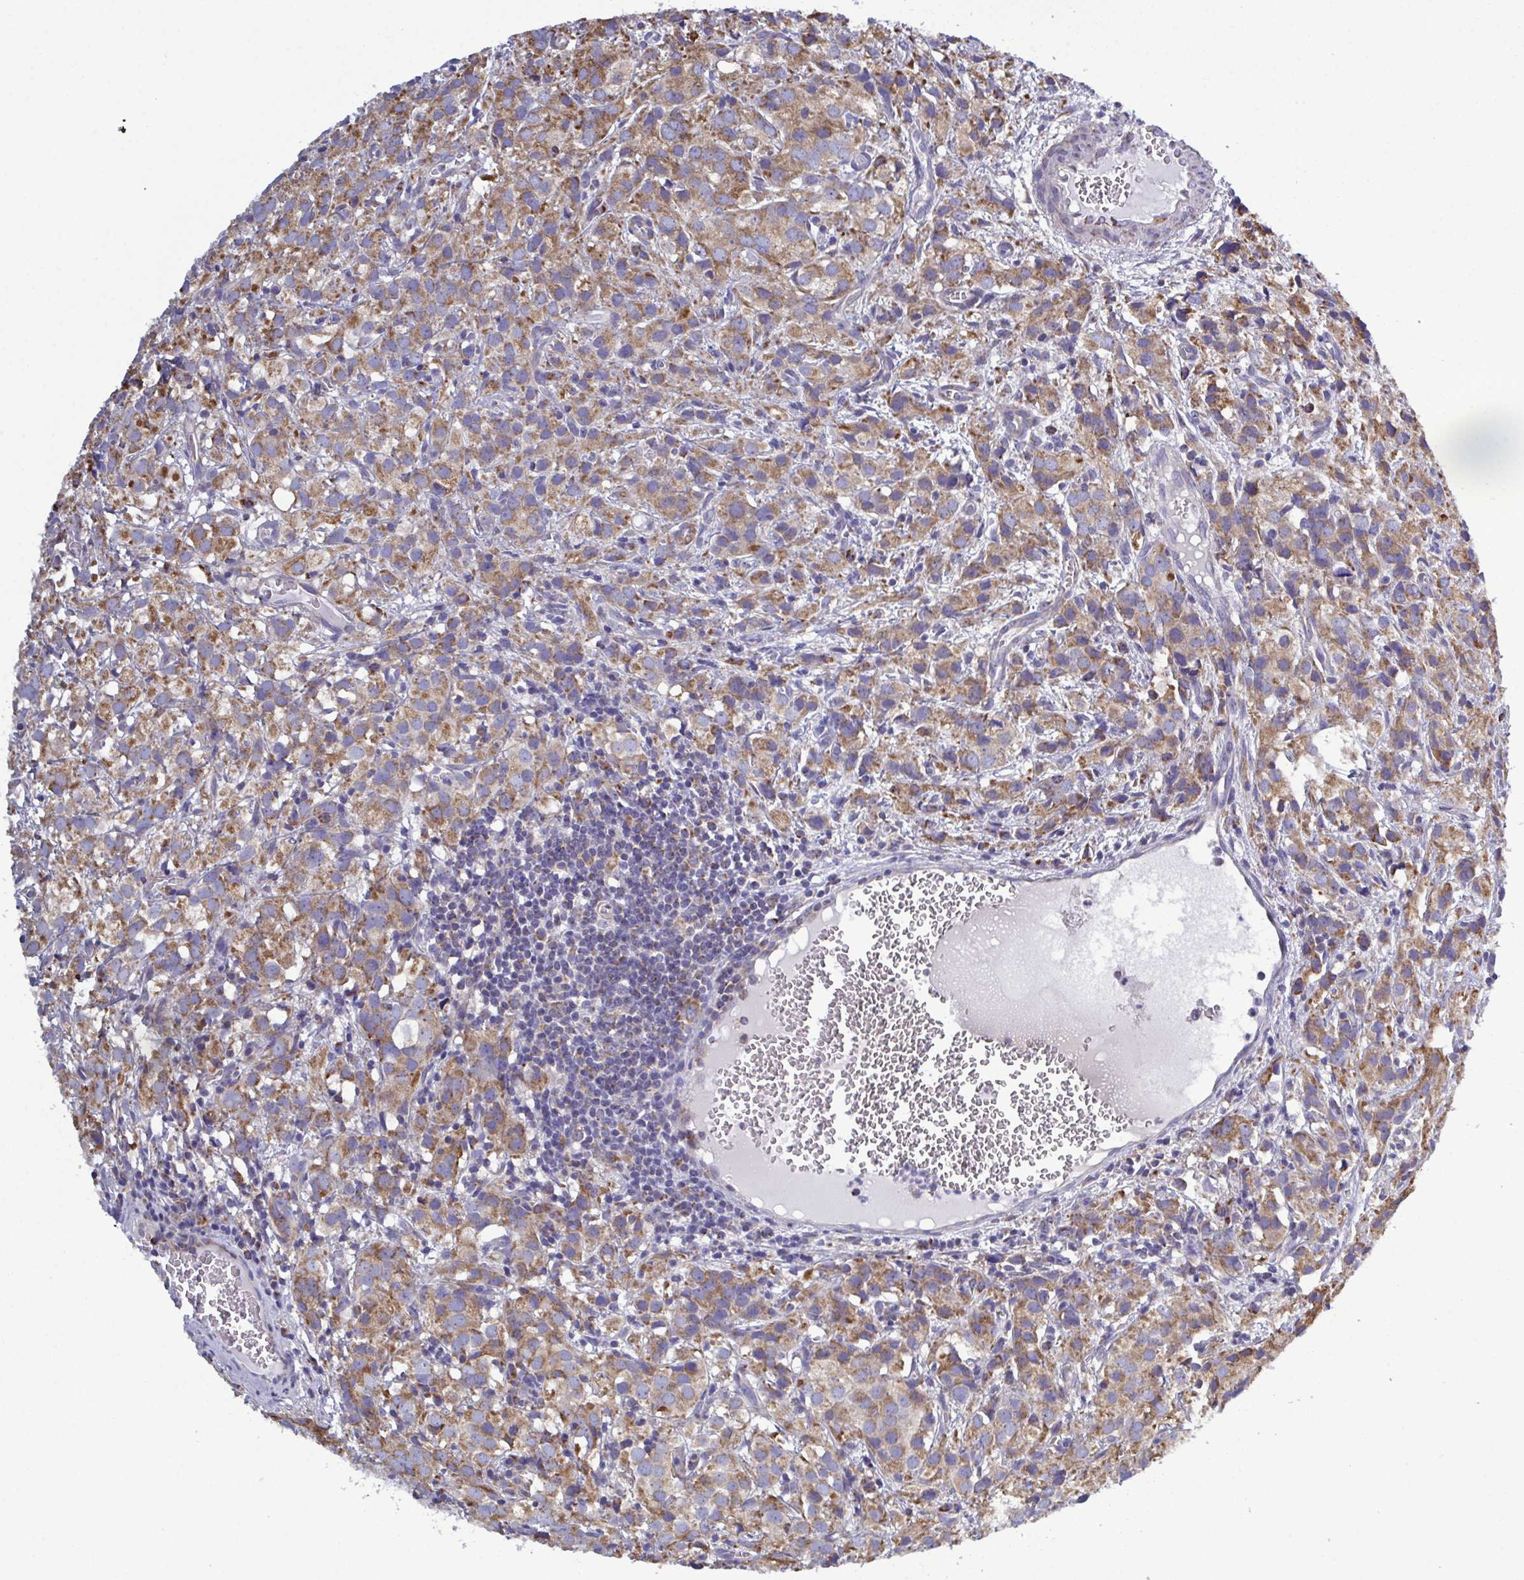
{"staining": {"intensity": "moderate", "quantity": ">75%", "location": "cytoplasmic/membranous"}, "tissue": "prostate cancer", "cell_type": "Tumor cells", "image_type": "cancer", "snomed": [{"axis": "morphology", "description": "Adenocarcinoma, High grade"}, {"axis": "topography", "description": "Prostate"}], "caption": "IHC photomicrograph of prostate adenocarcinoma (high-grade) stained for a protein (brown), which demonstrates medium levels of moderate cytoplasmic/membranous staining in approximately >75% of tumor cells.", "gene": "CSDE1", "patient": {"sex": "male", "age": 86}}